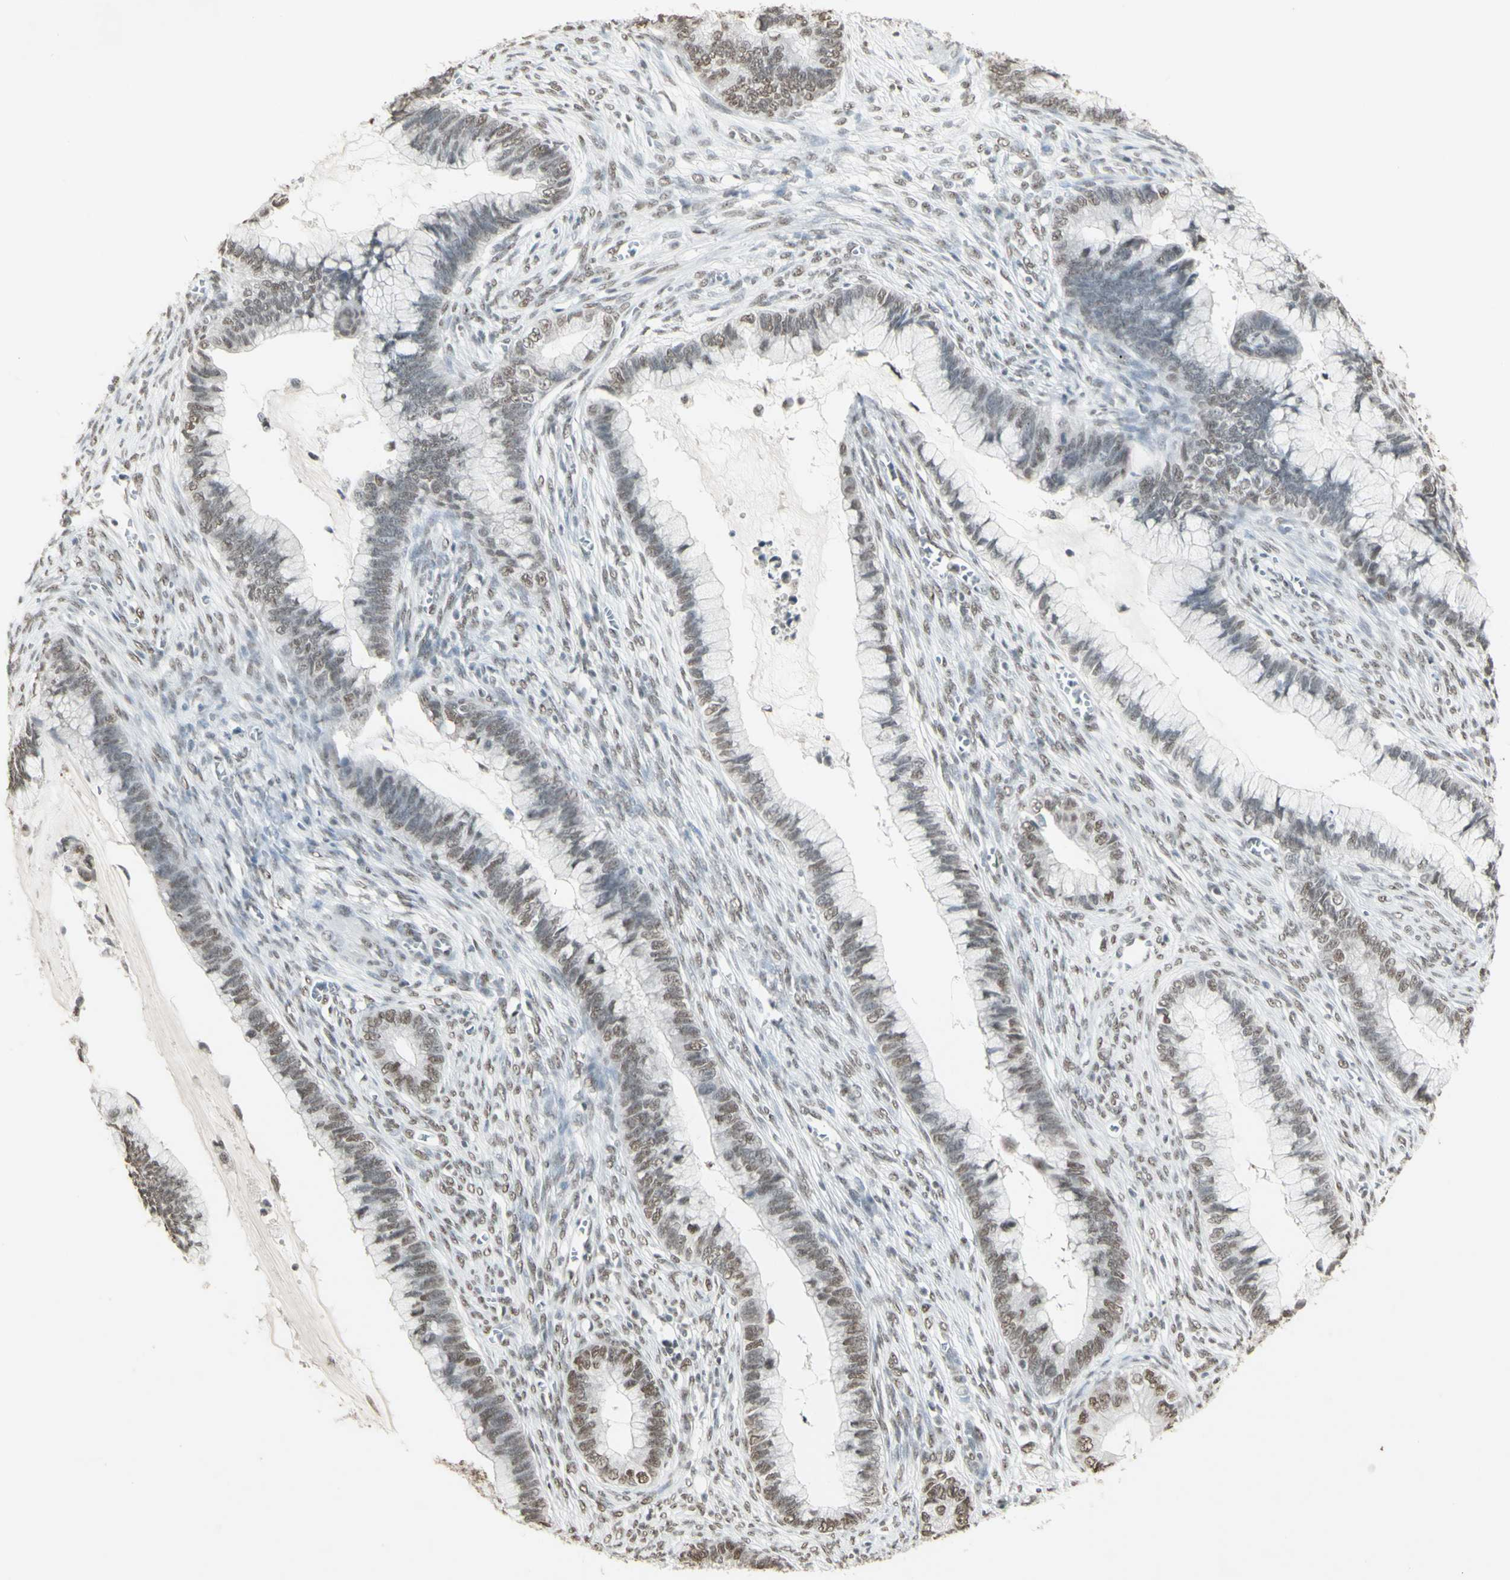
{"staining": {"intensity": "moderate", "quantity": "25%-75%", "location": "nuclear"}, "tissue": "cervical cancer", "cell_type": "Tumor cells", "image_type": "cancer", "snomed": [{"axis": "morphology", "description": "Adenocarcinoma, NOS"}, {"axis": "topography", "description": "Cervix"}], "caption": "The image displays staining of cervical cancer, revealing moderate nuclear protein staining (brown color) within tumor cells. (IHC, brightfield microscopy, high magnification).", "gene": "TRIM28", "patient": {"sex": "female", "age": 44}}